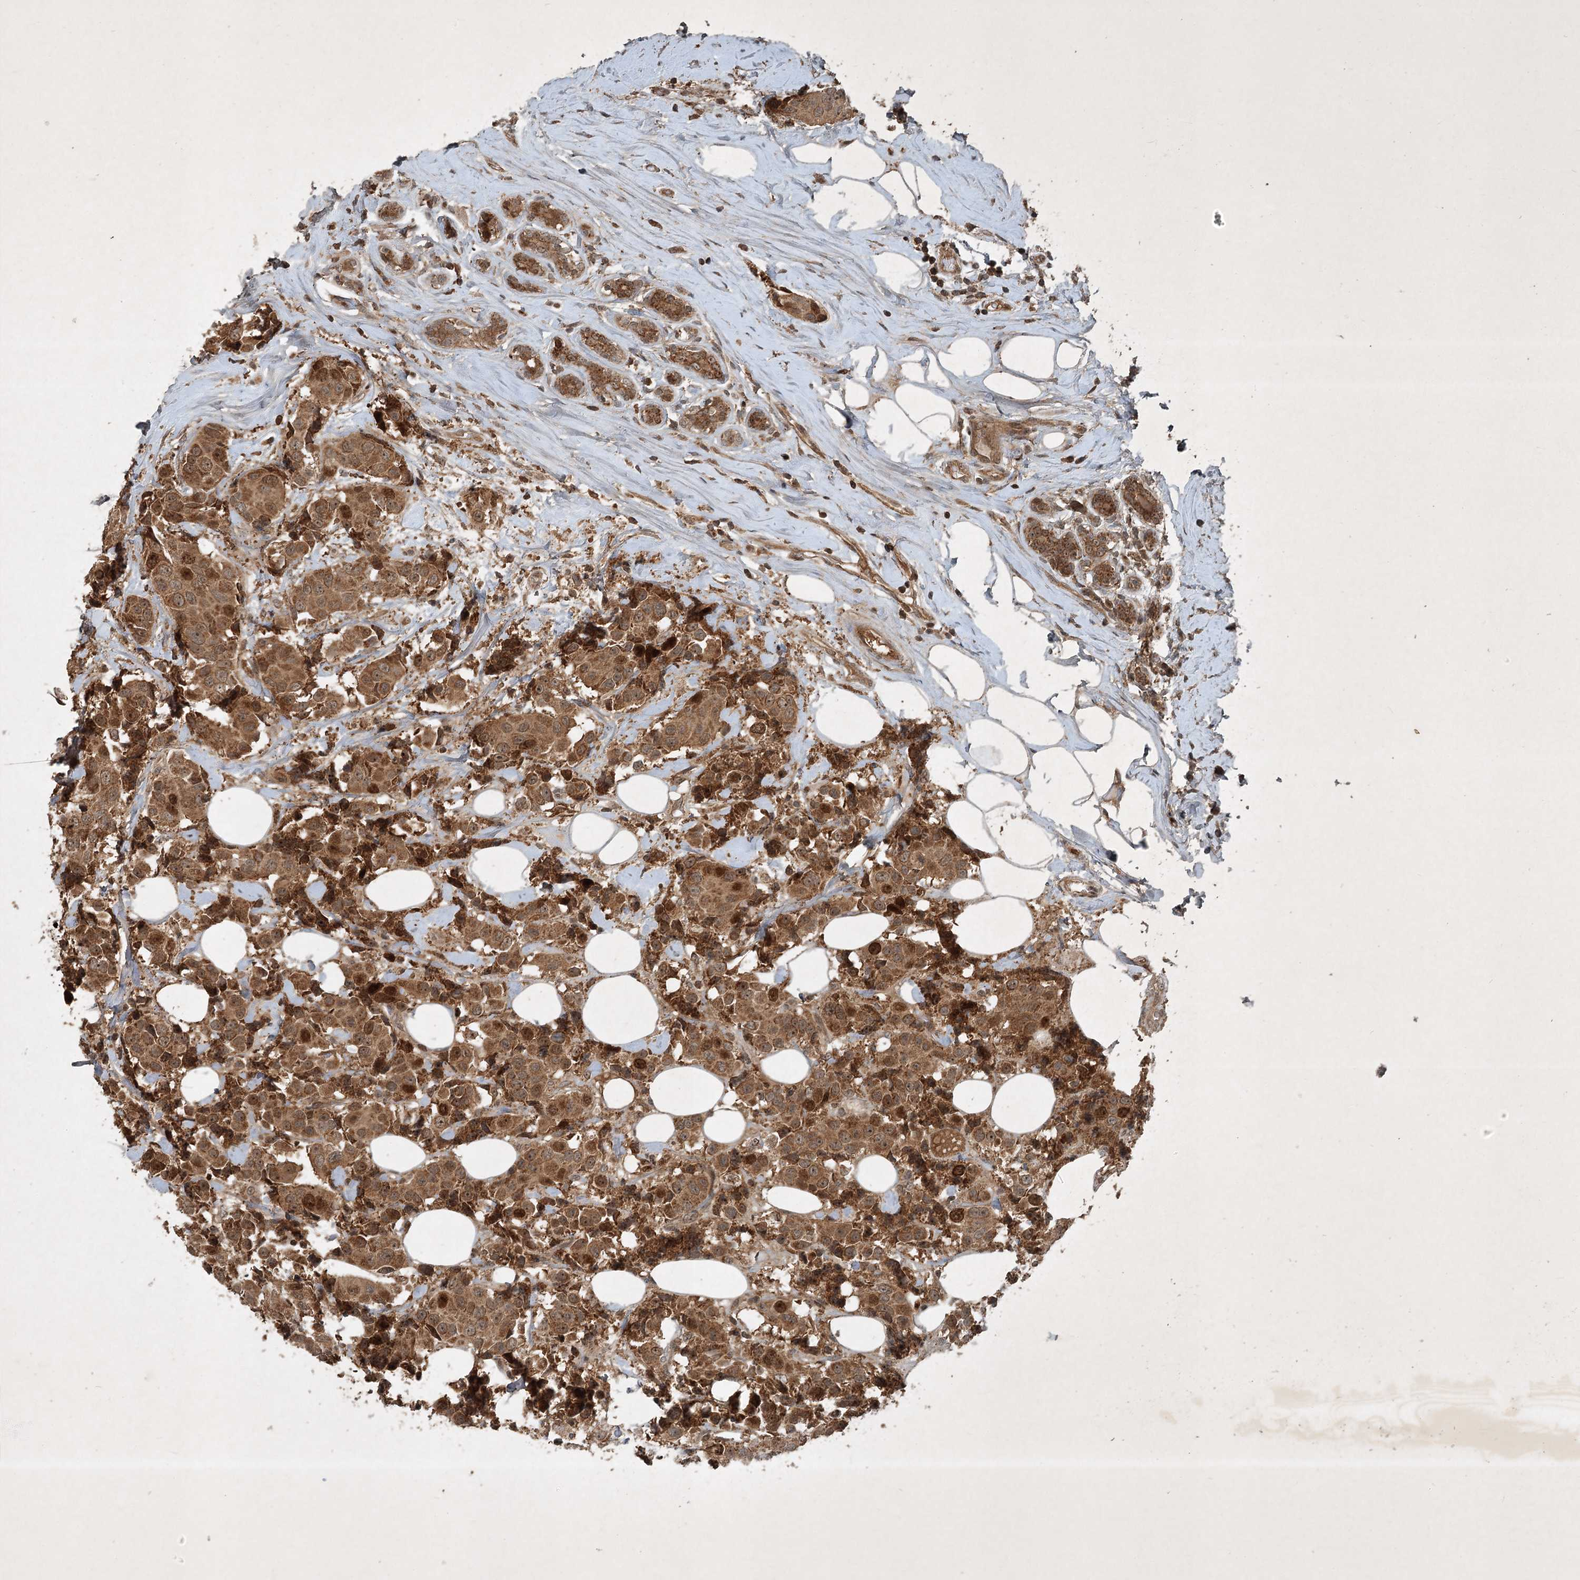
{"staining": {"intensity": "moderate", "quantity": ">75%", "location": "cytoplasmic/membranous,nuclear"}, "tissue": "breast cancer", "cell_type": "Tumor cells", "image_type": "cancer", "snomed": [{"axis": "morphology", "description": "Normal tissue, NOS"}, {"axis": "morphology", "description": "Duct carcinoma"}, {"axis": "topography", "description": "Breast"}], "caption": "A high-resolution photomicrograph shows IHC staining of intraductal carcinoma (breast), which demonstrates moderate cytoplasmic/membranous and nuclear expression in about >75% of tumor cells.", "gene": "UNC93A", "patient": {"sex": "female", "age": 39}}